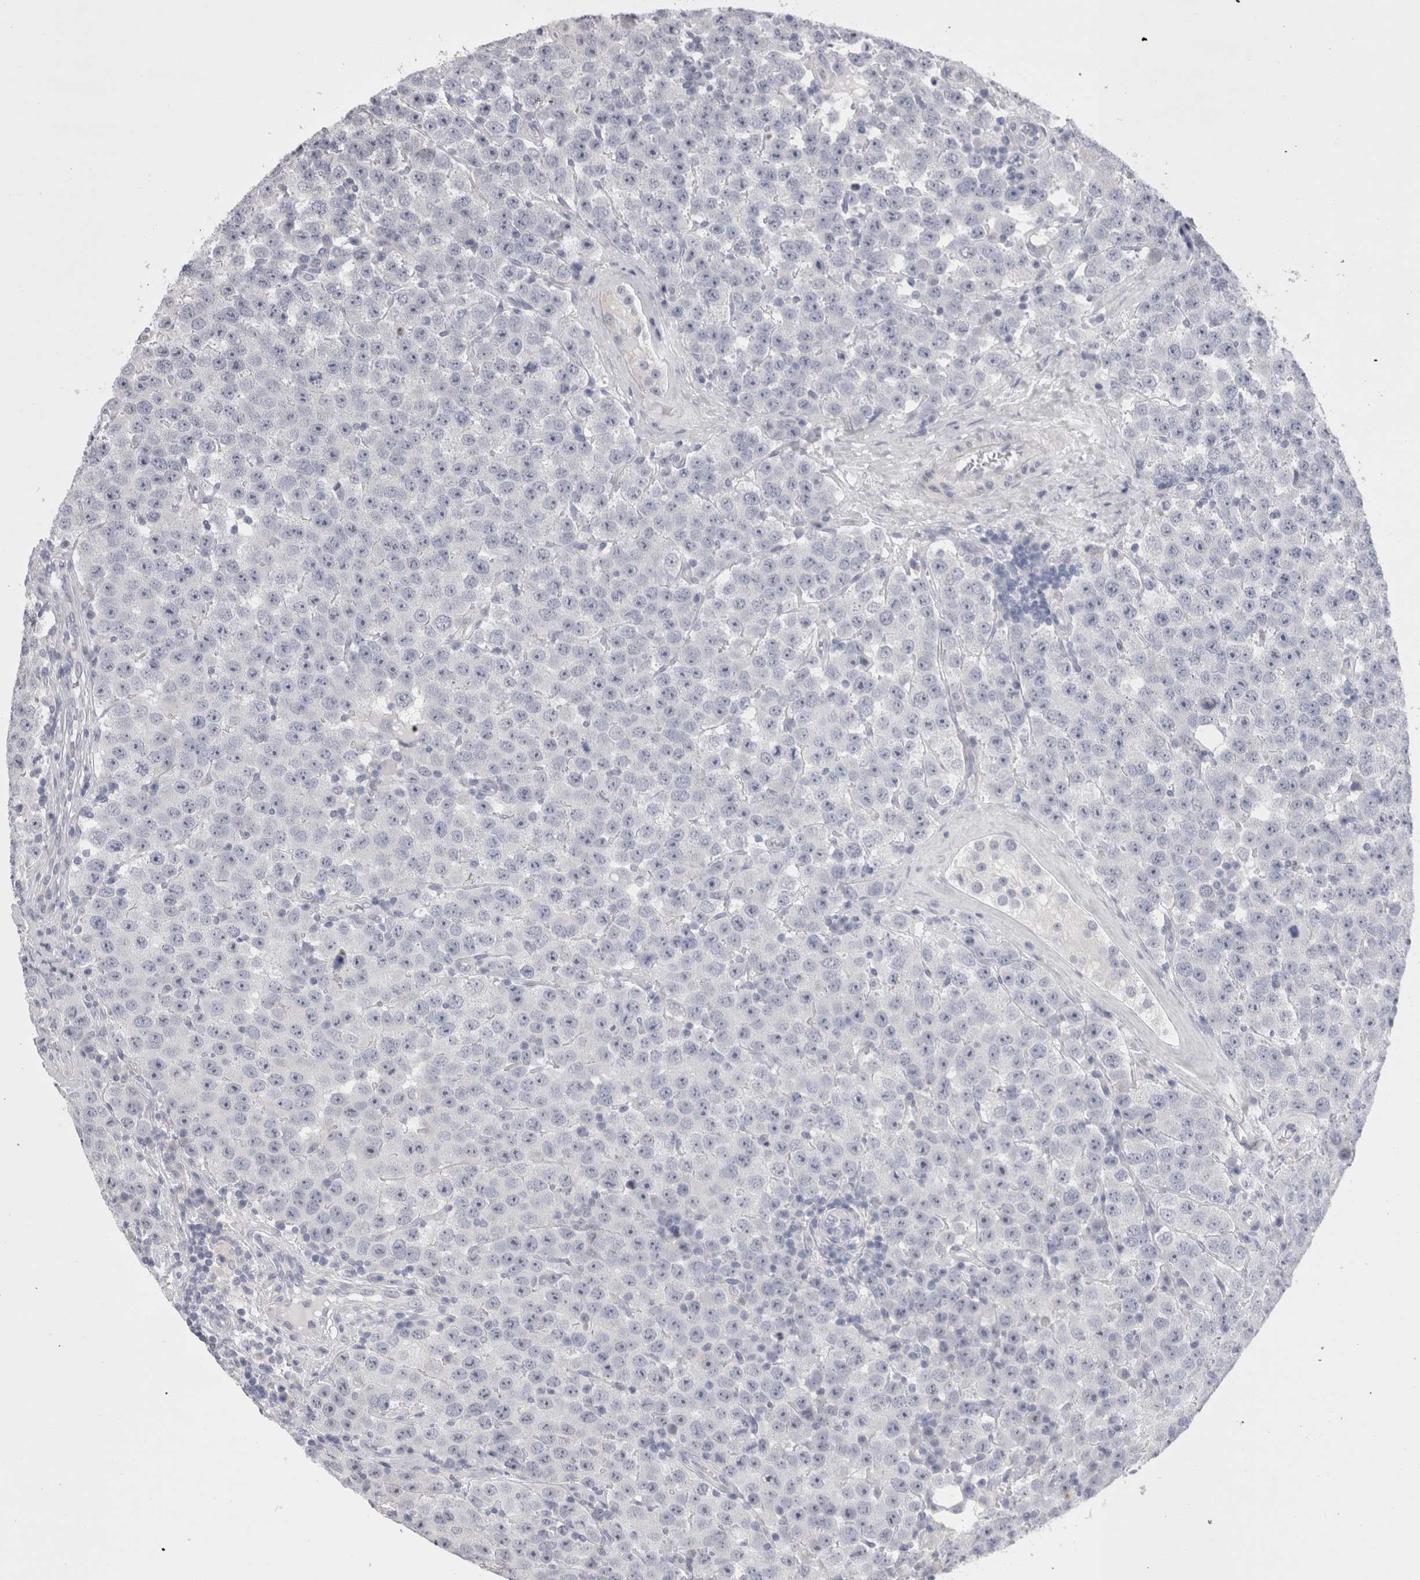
{"staining": {"intensity": "negative", "quantity": "none", "location": "none"}, "tissue": "testis cancer", "cell_type": "Tumor cells", "image_type": "cancer", "snomed": [{"axis": "morphology", "description": "Seminoma, NOS"}, {"axis": "topography", "description": "Testis"}], "caption": "Testis cancer was stained to show a protein in brown. There is no significant expression in tumor cells.", "gene": "PWP2", "patient": {"sex": "male", "age": 28}}